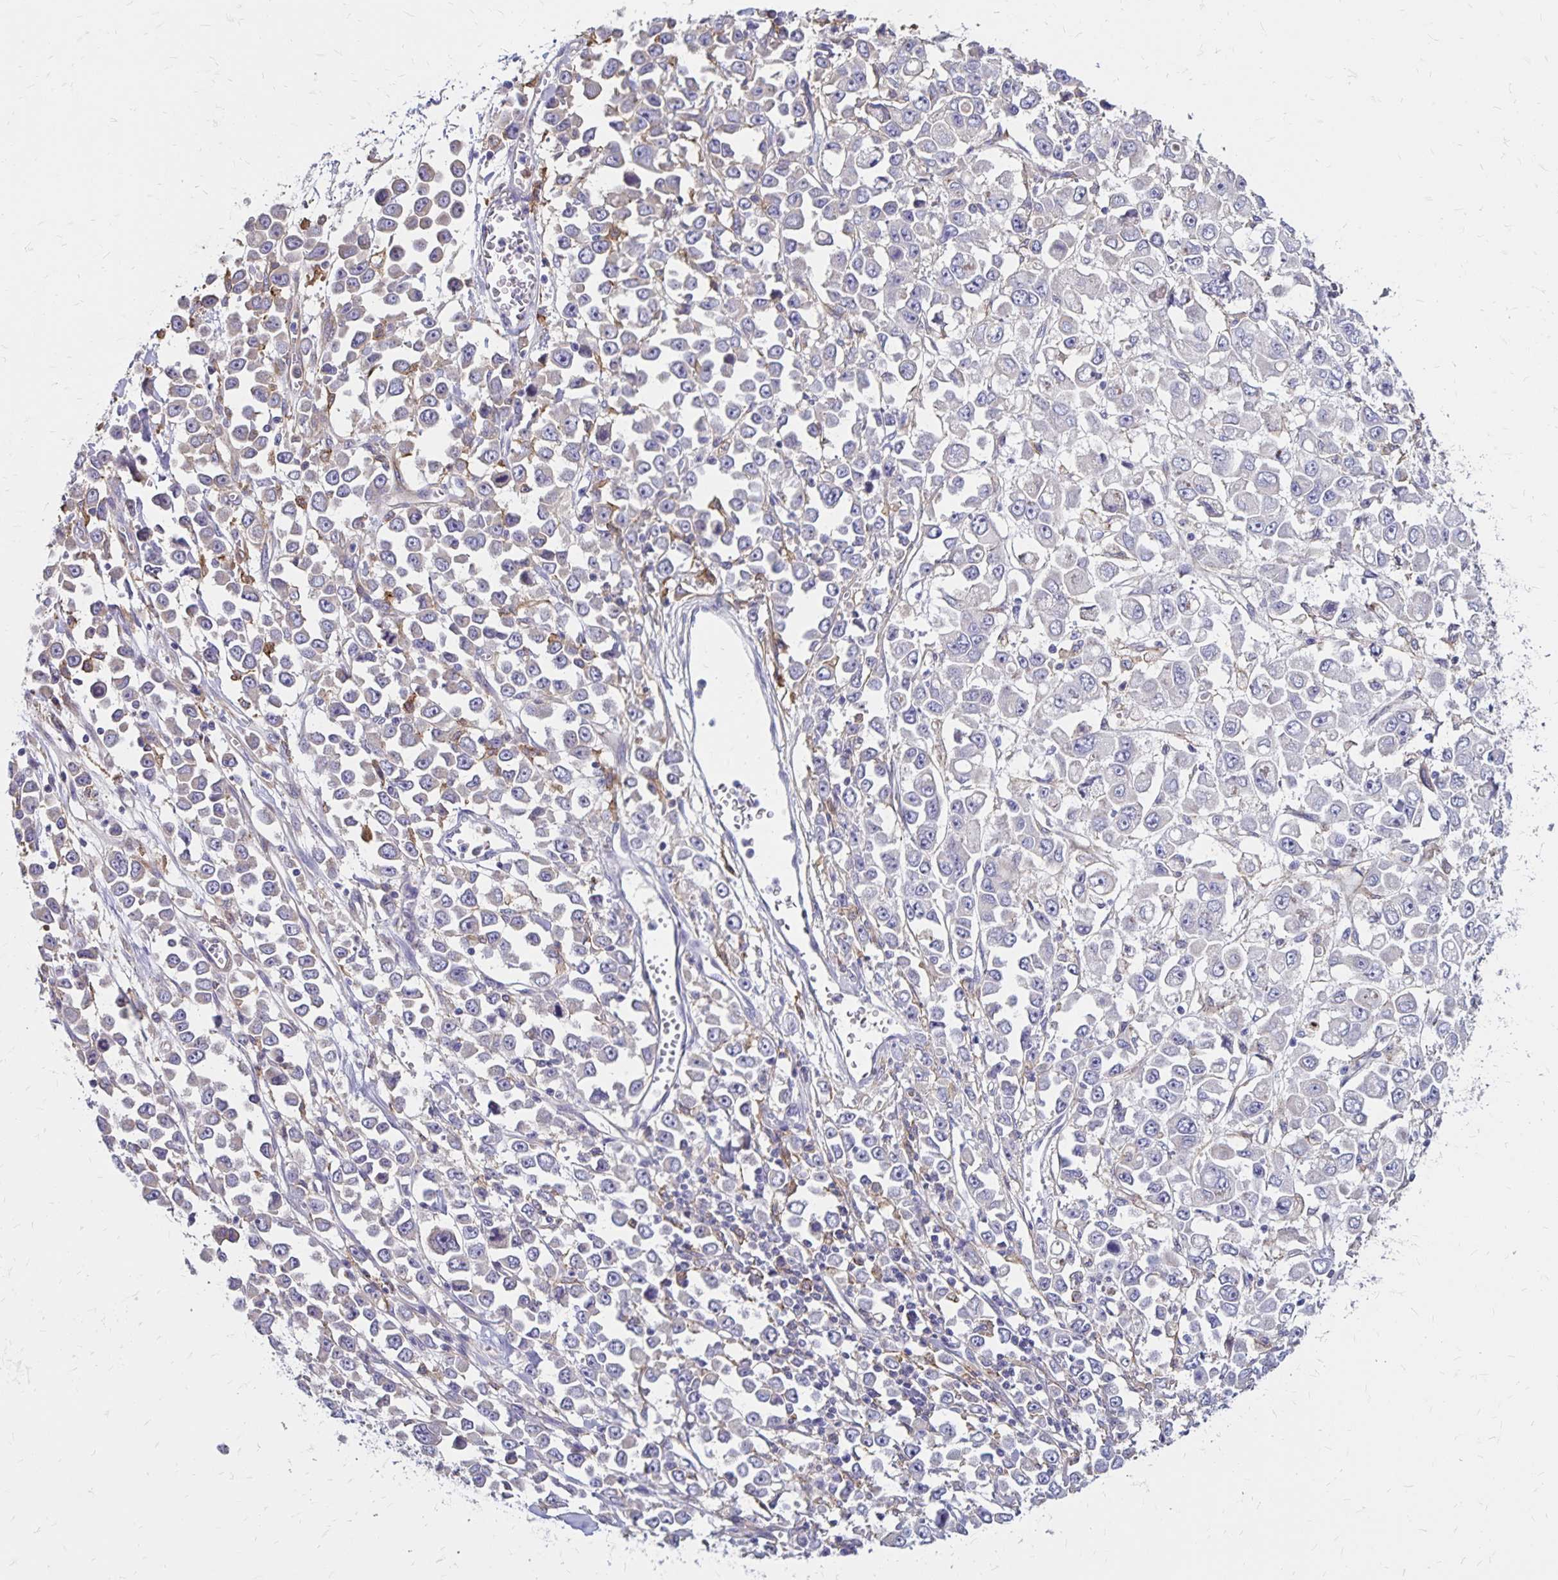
{"staining": {"intensity": "negative", "quantity": "none", "location": "none"}, "tissue": "stomach cancer", "cell_type": "Tumor cells", "image_type": "cancer", "snomed": [{"axis": "morphology", "description": "Adenocarcinoma, NOS"}, {"axis": "topography", "description": "Stomach, upper"}], "caption": "An immunohistochemistry photomicrograph of stomach cancer is shown. There is no staining in tumor cells of stomach cancer. The staining is performed using DAB brown chromogen with nuclei counter-stained in using hematoxylin.", "gene": "TNS3", "patient": {"sex": "male", "age": 70}}